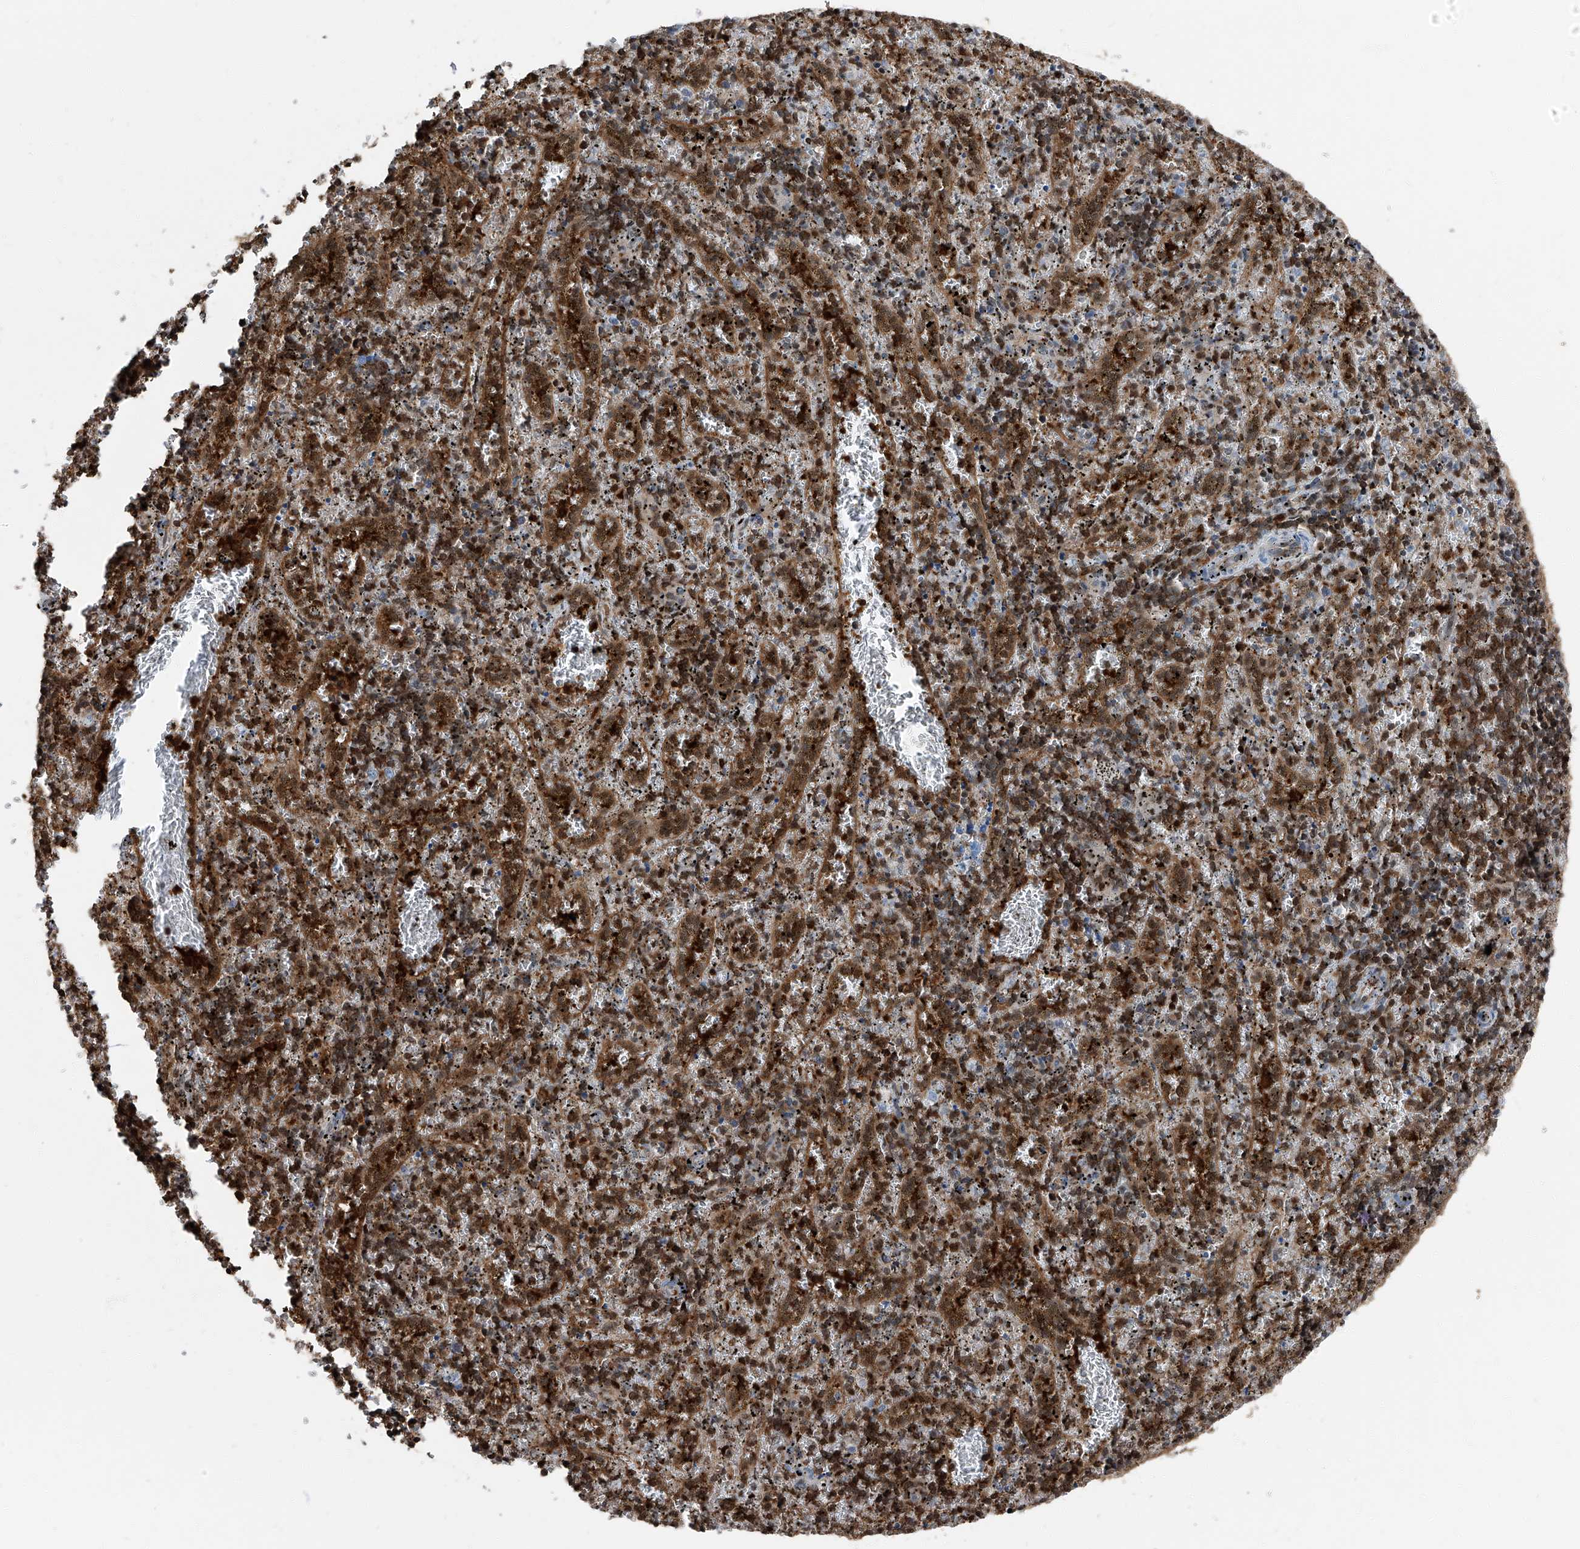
{"staining": {"intensity": "strong", "quantity": "25%-75%", "location": "cytoplasmic/membranous,nuclear"}, "tissue": "spleen", "cell_type": "Cells in red pulp", "image_type": "normal", "snomed": [{"axis": "morphology", "description": "Normal tissue, NOS"}, {"axis": "topography", "description": "Spleen"}], "caption": "Human spleen stained for a protein (brown) displays strong cytoplasmic/membranous,nuclear positive staining in approximately 25%-75% of cells in red pulp.", "gene": "PSMB10", "patient": {"sex": "male", "age": 11}}